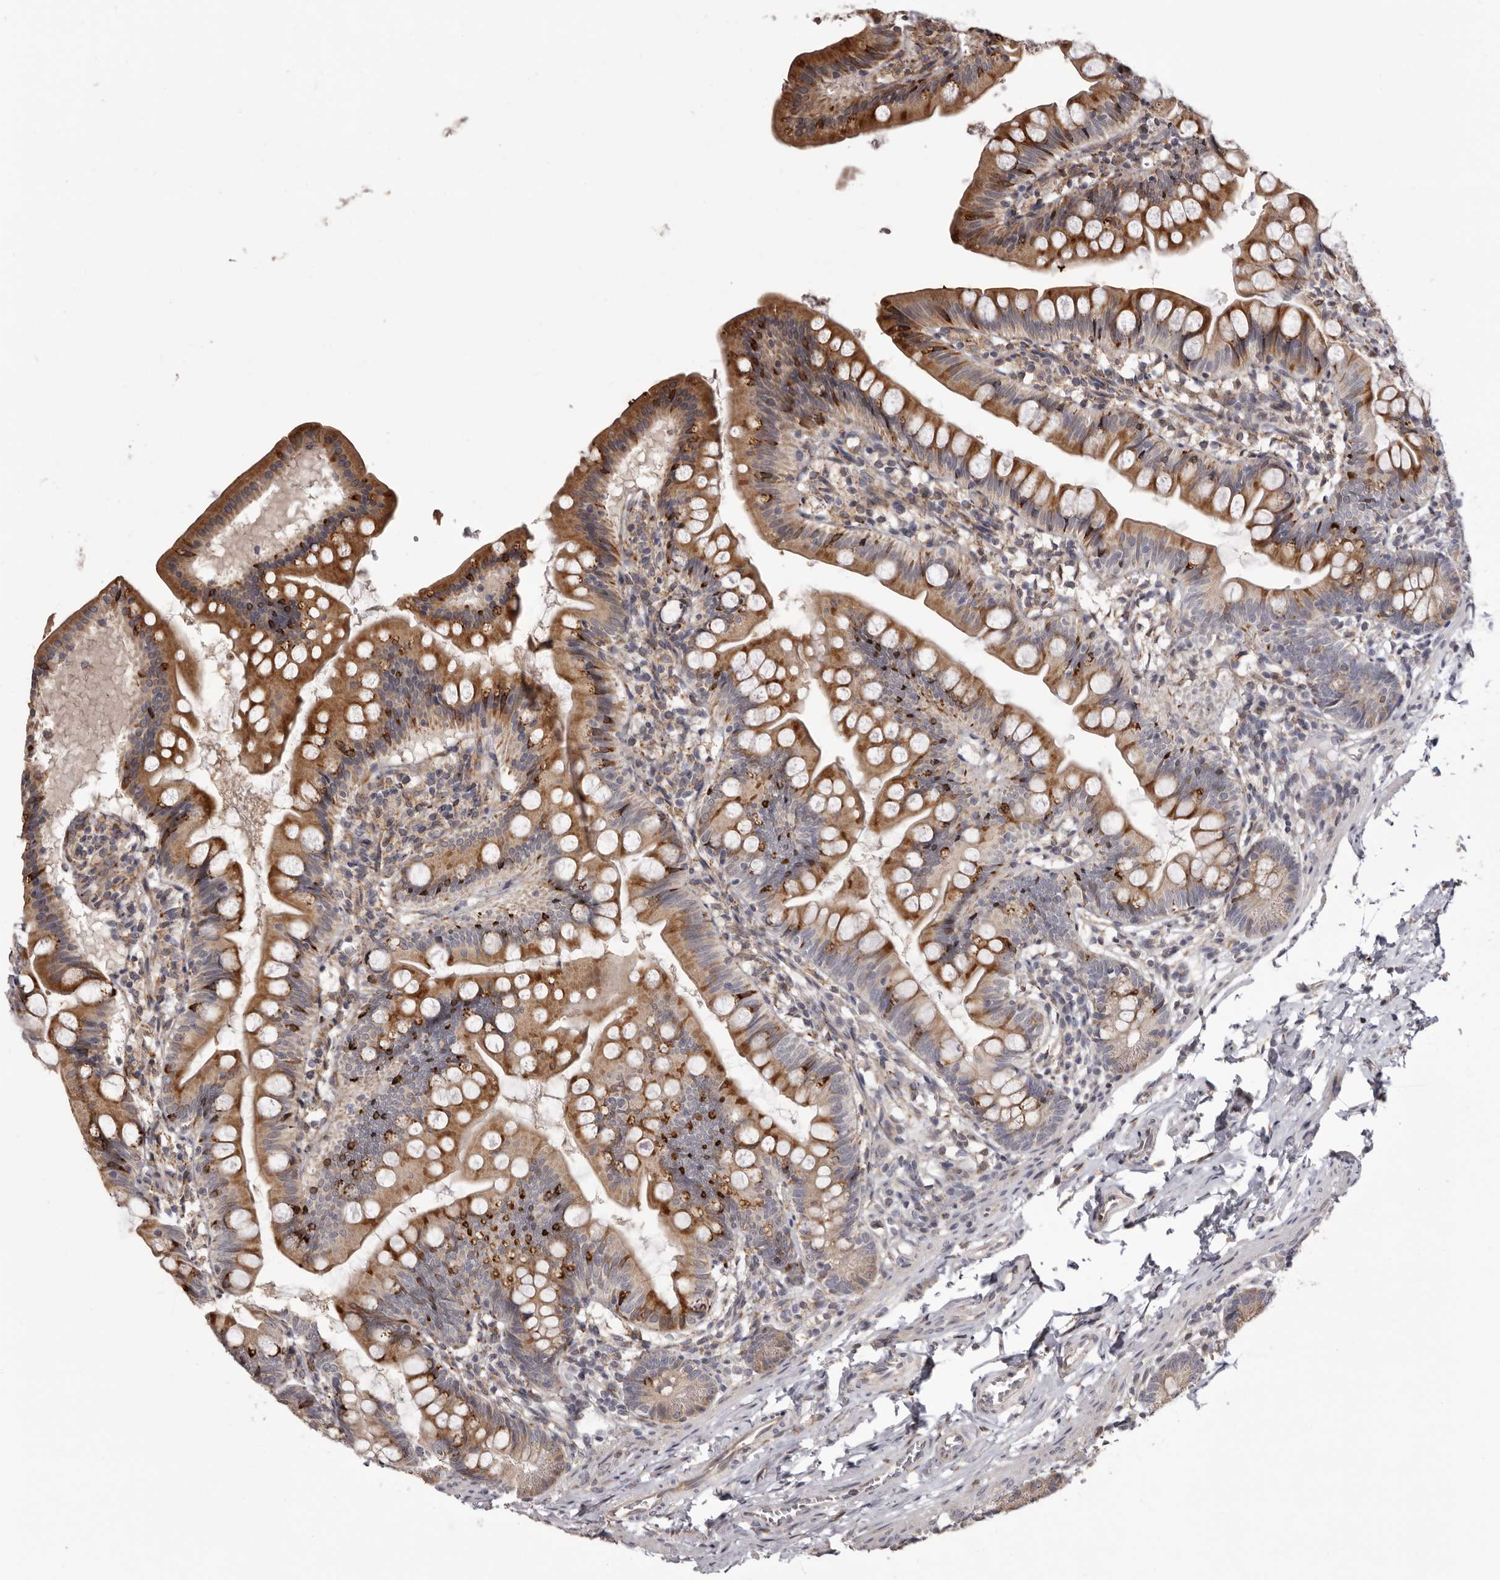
{"staining": {"intensity": "moderate", "quantity": ">75%", "location": "cytoplasmic/membranous"}, "tissue": "small intestine", "cell_type": "Glandular cells", "image_type": "normal", "snomed": [{"axis": "morphology", "description": "Normal tissue, NOS"}, {"axis": "topography", "description": "Small intestine"}], "caption": "Brown immunohistochemical staining in benign small intestine demonstrates moderate cytoplasmic/membranous expression in approximately >75% of glandular cells. (brown staining indicates protein expression, while blue staining denotes nuclei).", "gene": "PIGX", "patient": {"sex": "male", "age": 7}}